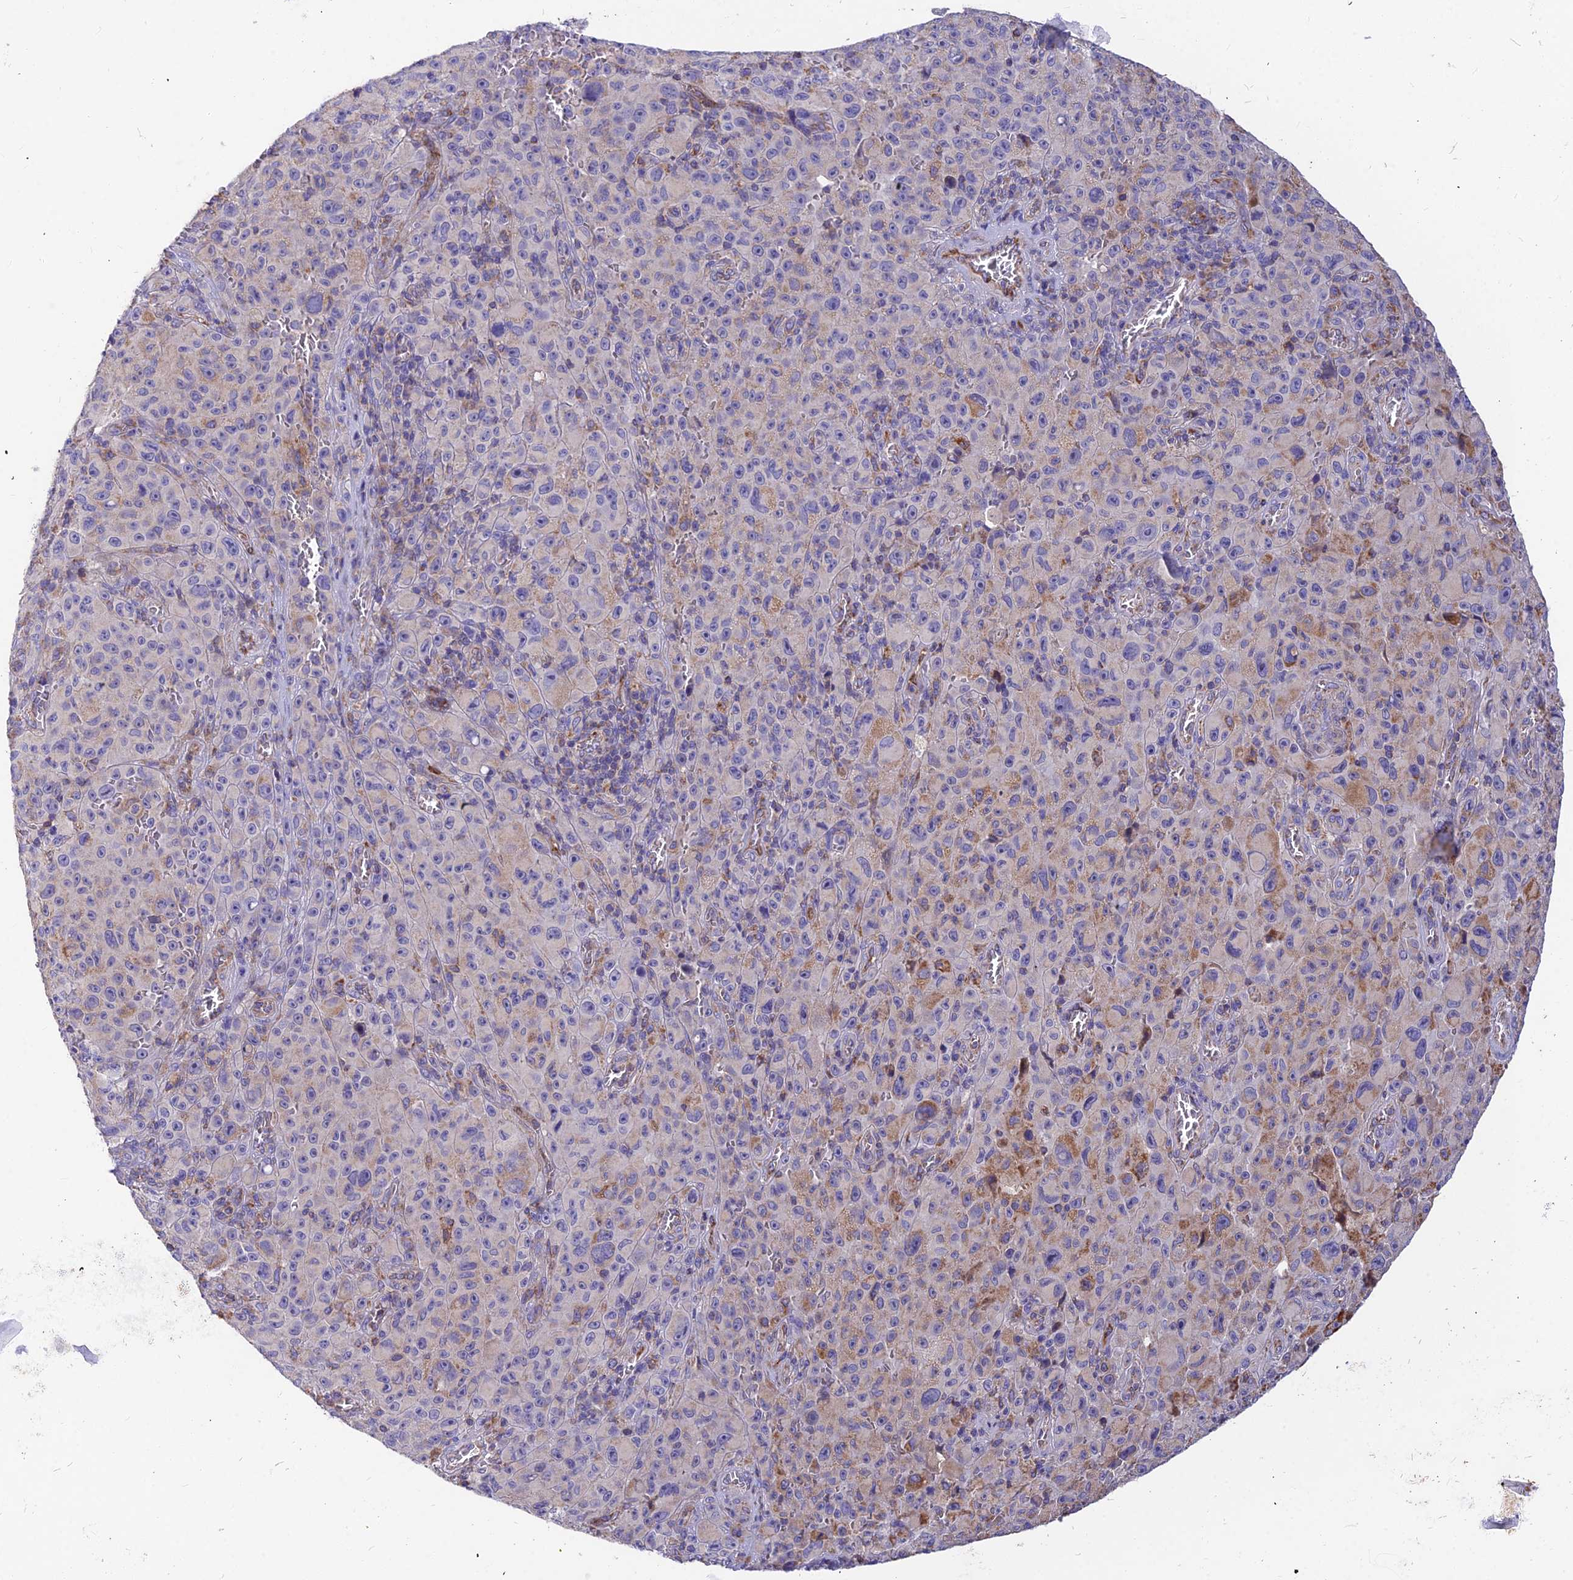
{"staining": {"intensity": "negative", "quantity": "none", "location": "none"}, "tissue": "melanoma", "cell_type": "Tumor cells", "image_type": "cancer", "snomed": [{"axis": "morphology", "description": "Malignant melanoma, NOS"}, {"axis": "topography", "description": "Skin"}], "caption": "Tumor cells show no significant protein positivity in melanoma.", "gene": "ASPHD1", "patient": {"sex": "female", "age": 82}}